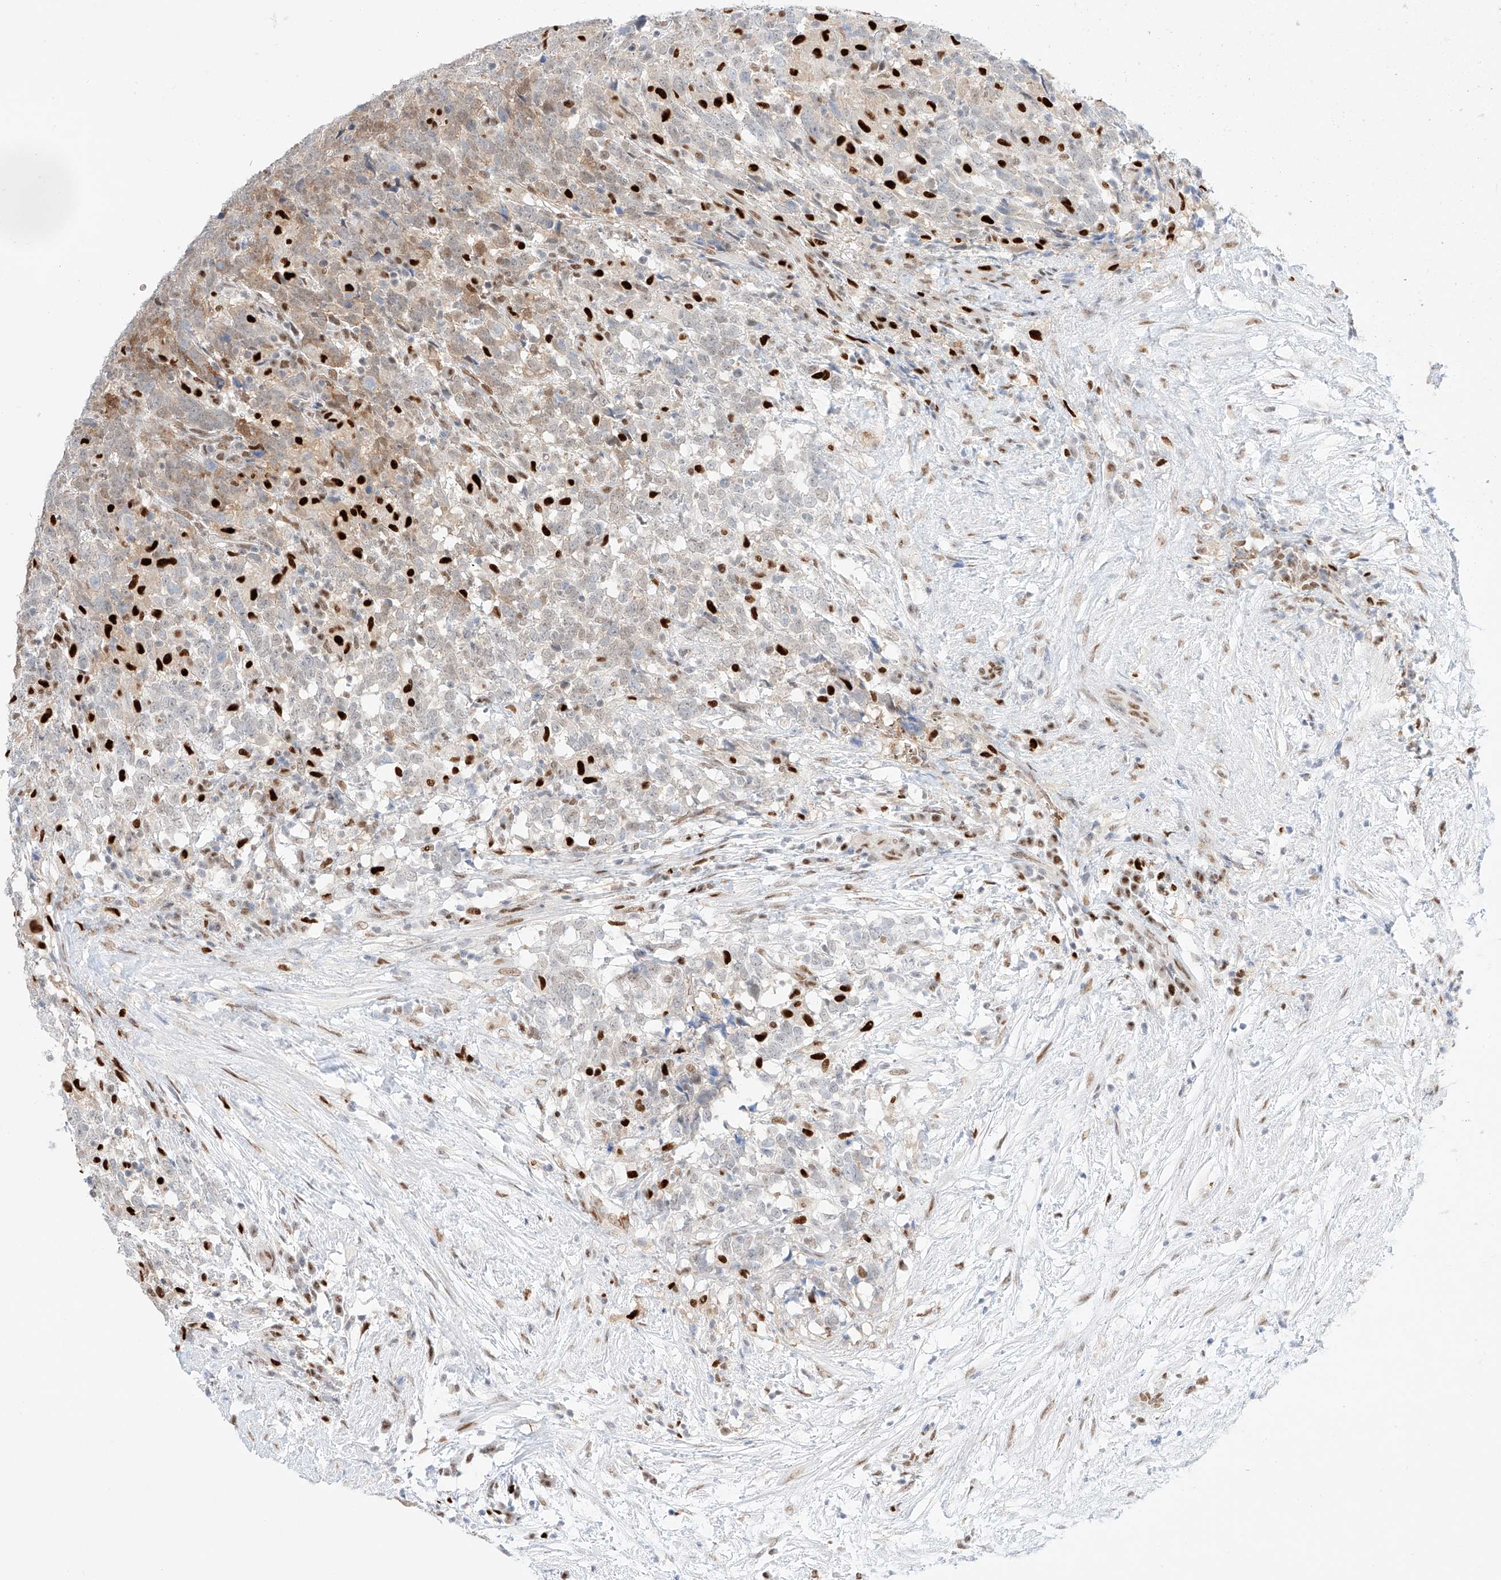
{"staining": {"intensity": "weak", "quantity": "<25%", "location": "cytoplasmic/membranous,nuclear"}, "tissue": "testis cancer", "cell_type": "Tumor cells", "image_type": "cancer", "snomed": [{"axis": "morphology", "description": "Carcinoma, Embryonal, NOS"}, {"axis": "topography", "description": "Testis"}], "caption": "There is no significant staining in tumor cells of testis cancer.", "gene": "APIP", "patient": {"sex": "male", "age": 26}}